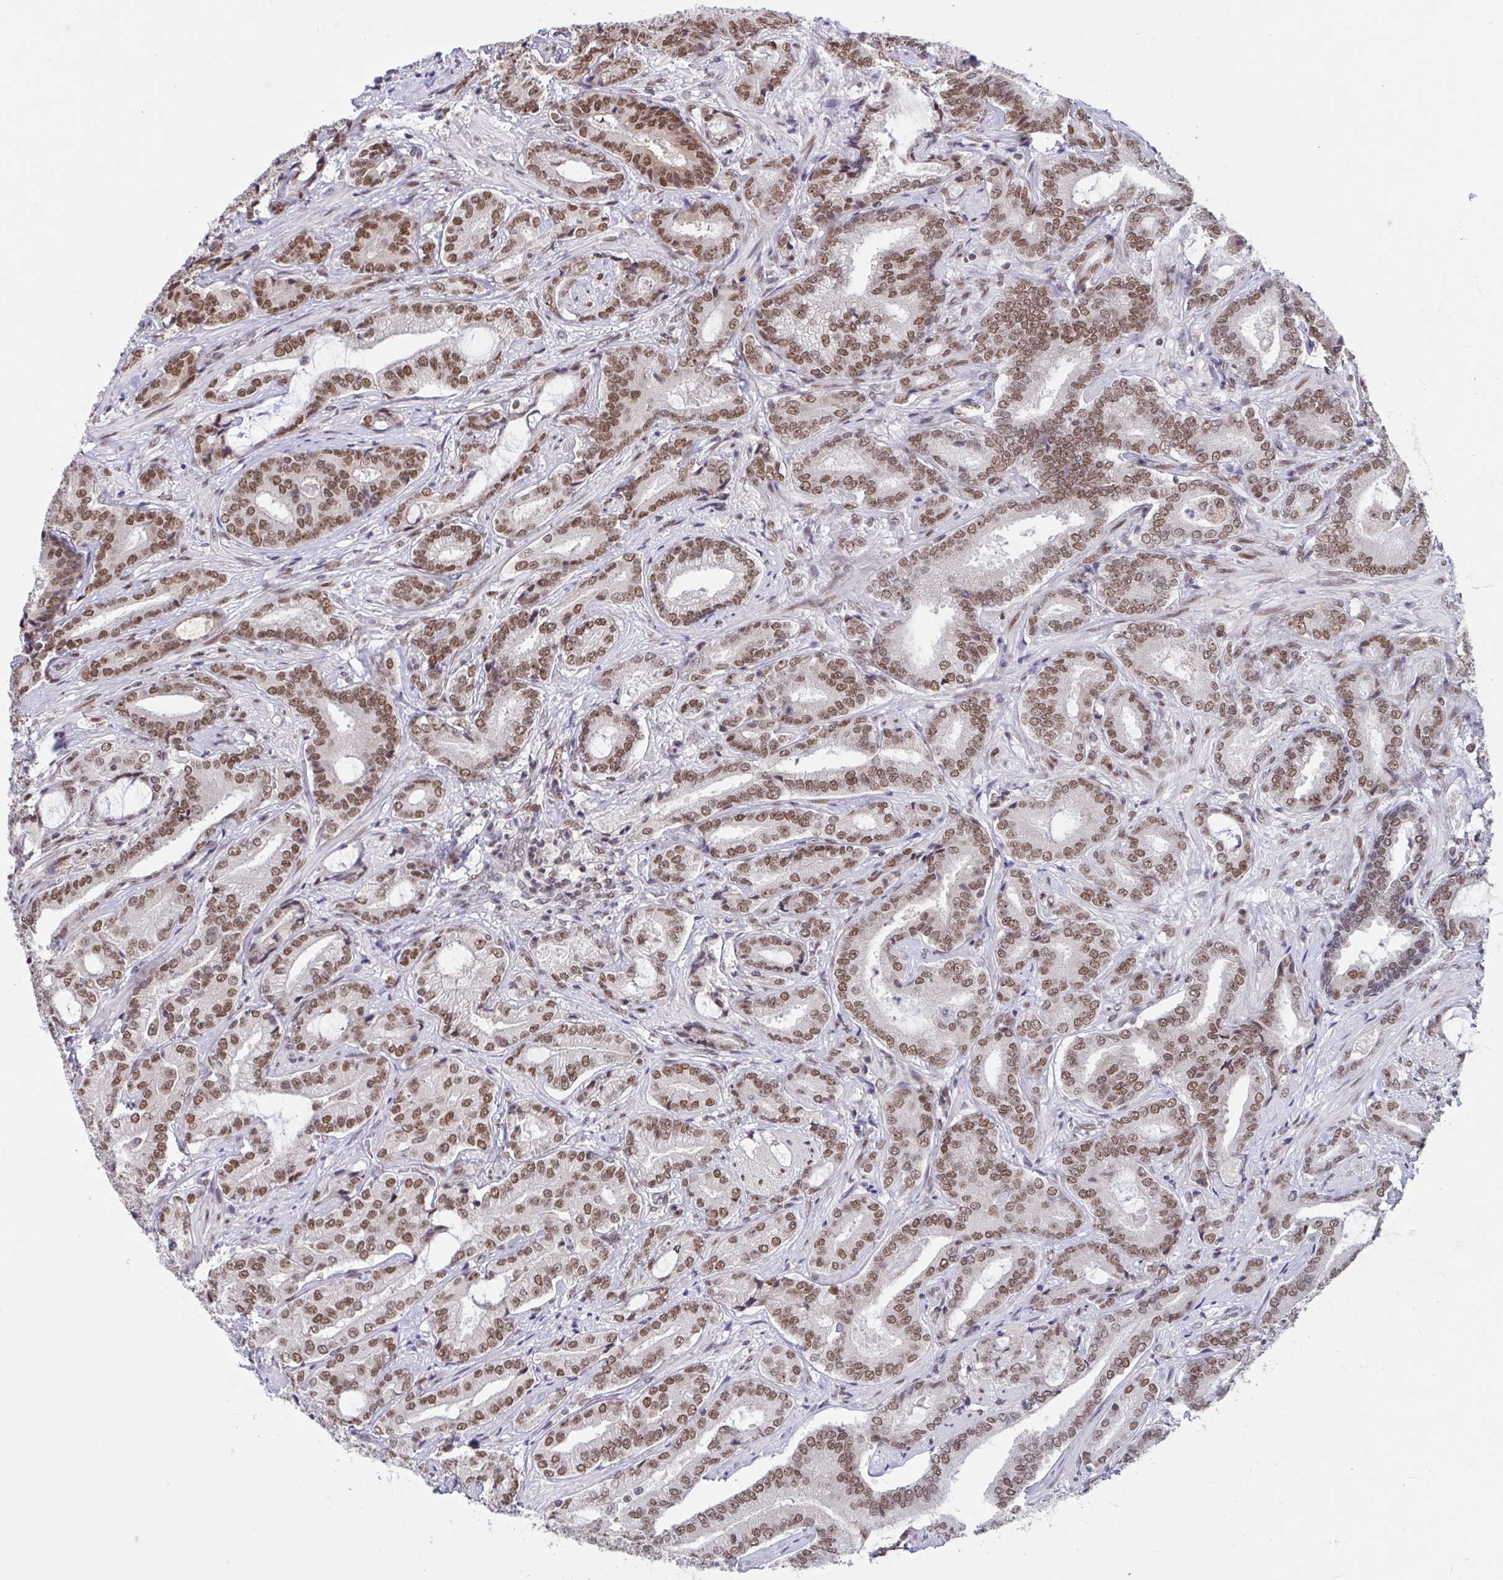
{"staining": {"intensity": "moderate", "quantity": ">75%", "location": "nuclear"}, "tissue": "prostate cancer", "cell_type": "Tumor cells", "image_type": "cancer", "snomed": [{"axis": "morphology", "description": "Adenocarcinoma, High grade"}, {"axis": "topography", "description": "Prostate"}], "caption": "Protein staining of adenocarcinoma (high-grade) (prostate) tissue exhibits moderate nuclear staining in about >75% of tumor cells.", "gene": "PHF10", "patient": {"sex": "male", "age": 62}}